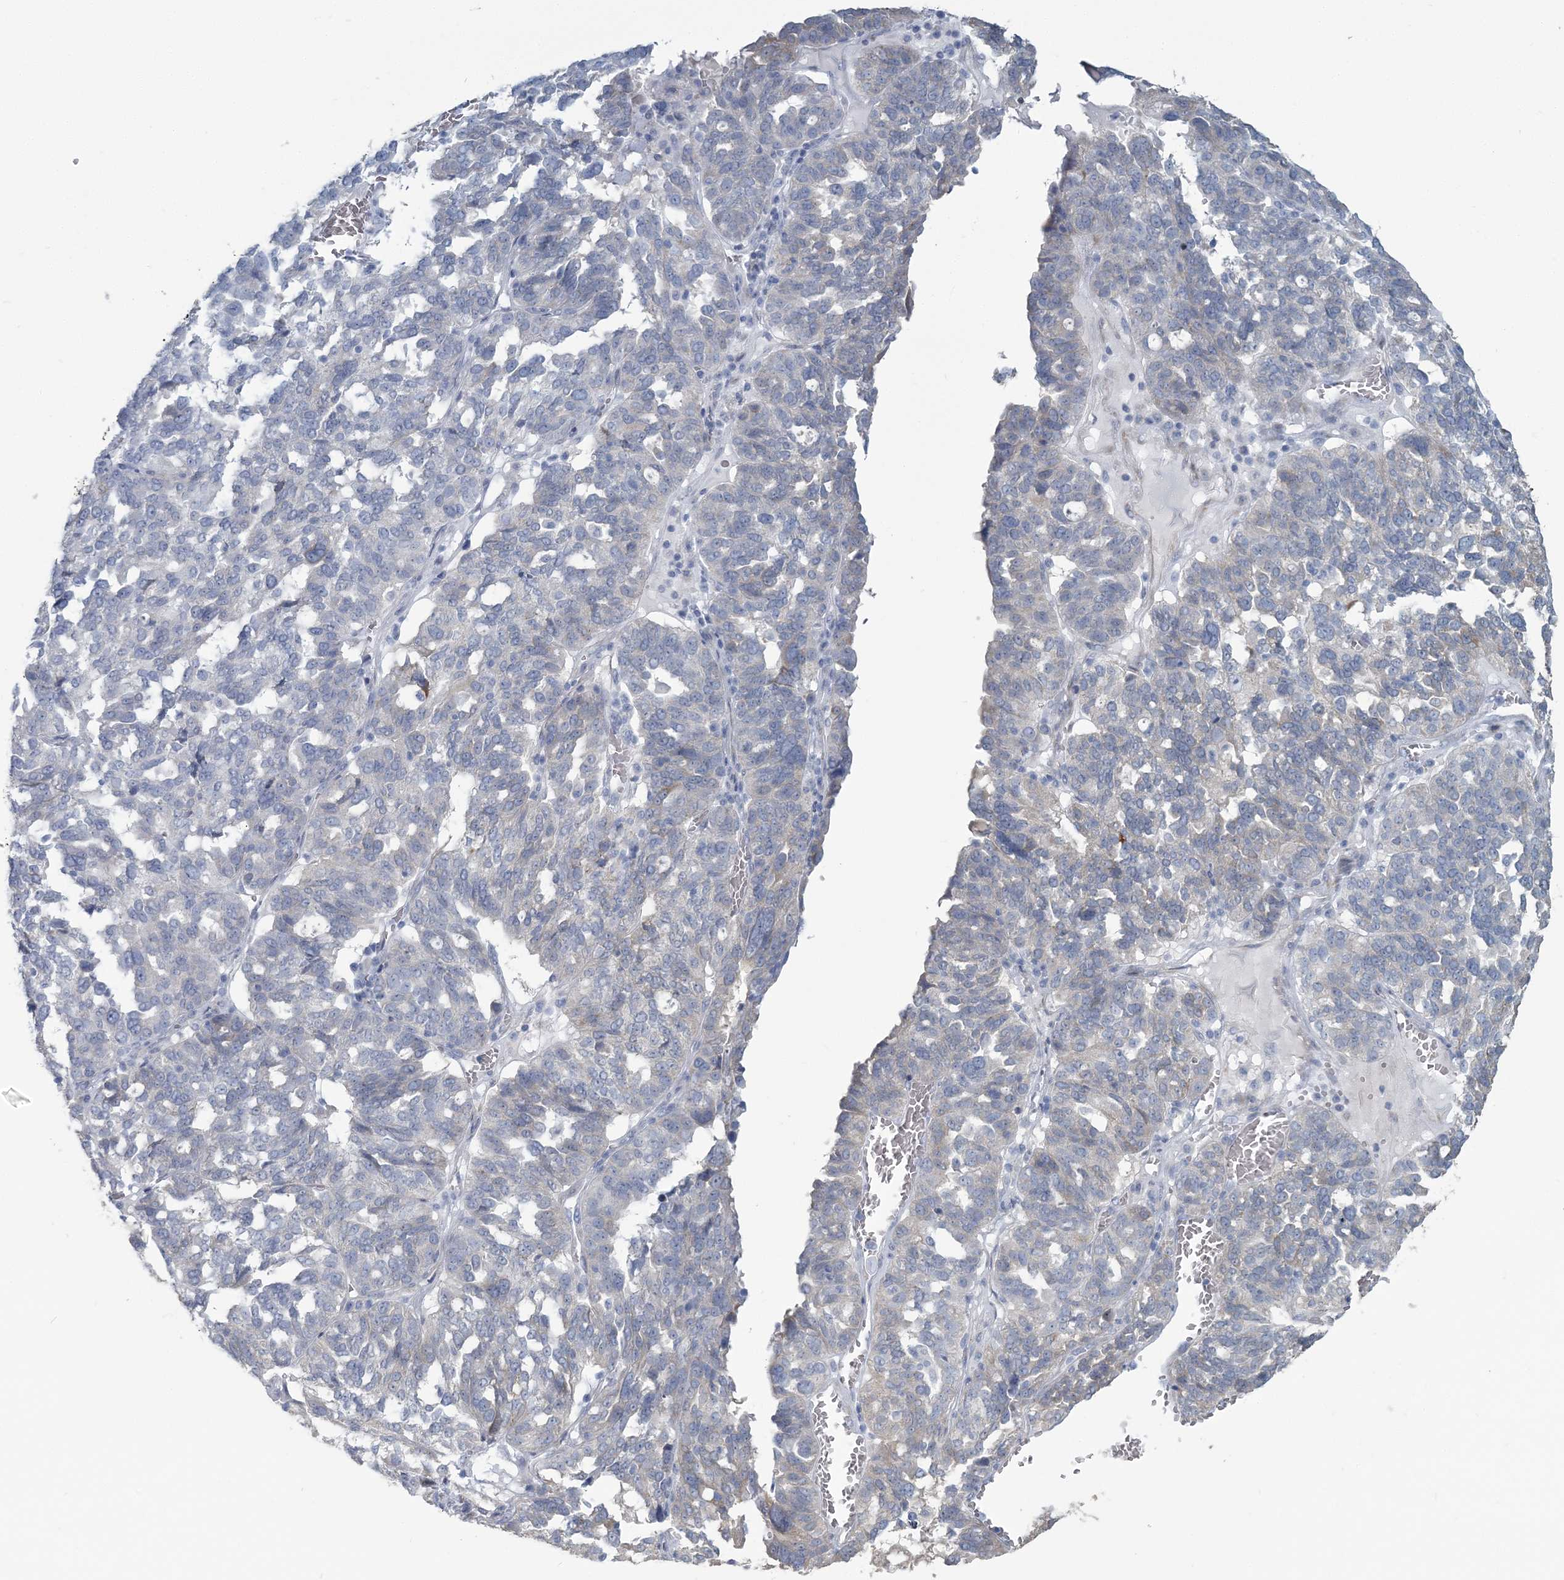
{"staining": {"intensity": "weak", "quantity": "<25%", "location": "cytoplasmic/membranous"}, "tissue": "ovarian cancer", "cell_type": "Tumor cells", "image_type": "cancer", "snomed": [{"axis": "morphology", "description": "Cystadenocarcinoma, serous, NOS"}, {"axis": "topography", "description": "Ovary"}], "caption": "Immunohistochemical staining of ovarian cancer (serous cystadenocarcinoma) demonstrates no significant expression in tumor cells.", "gene": "CMBL", "patient": {"sex": "female", "age": 59}}